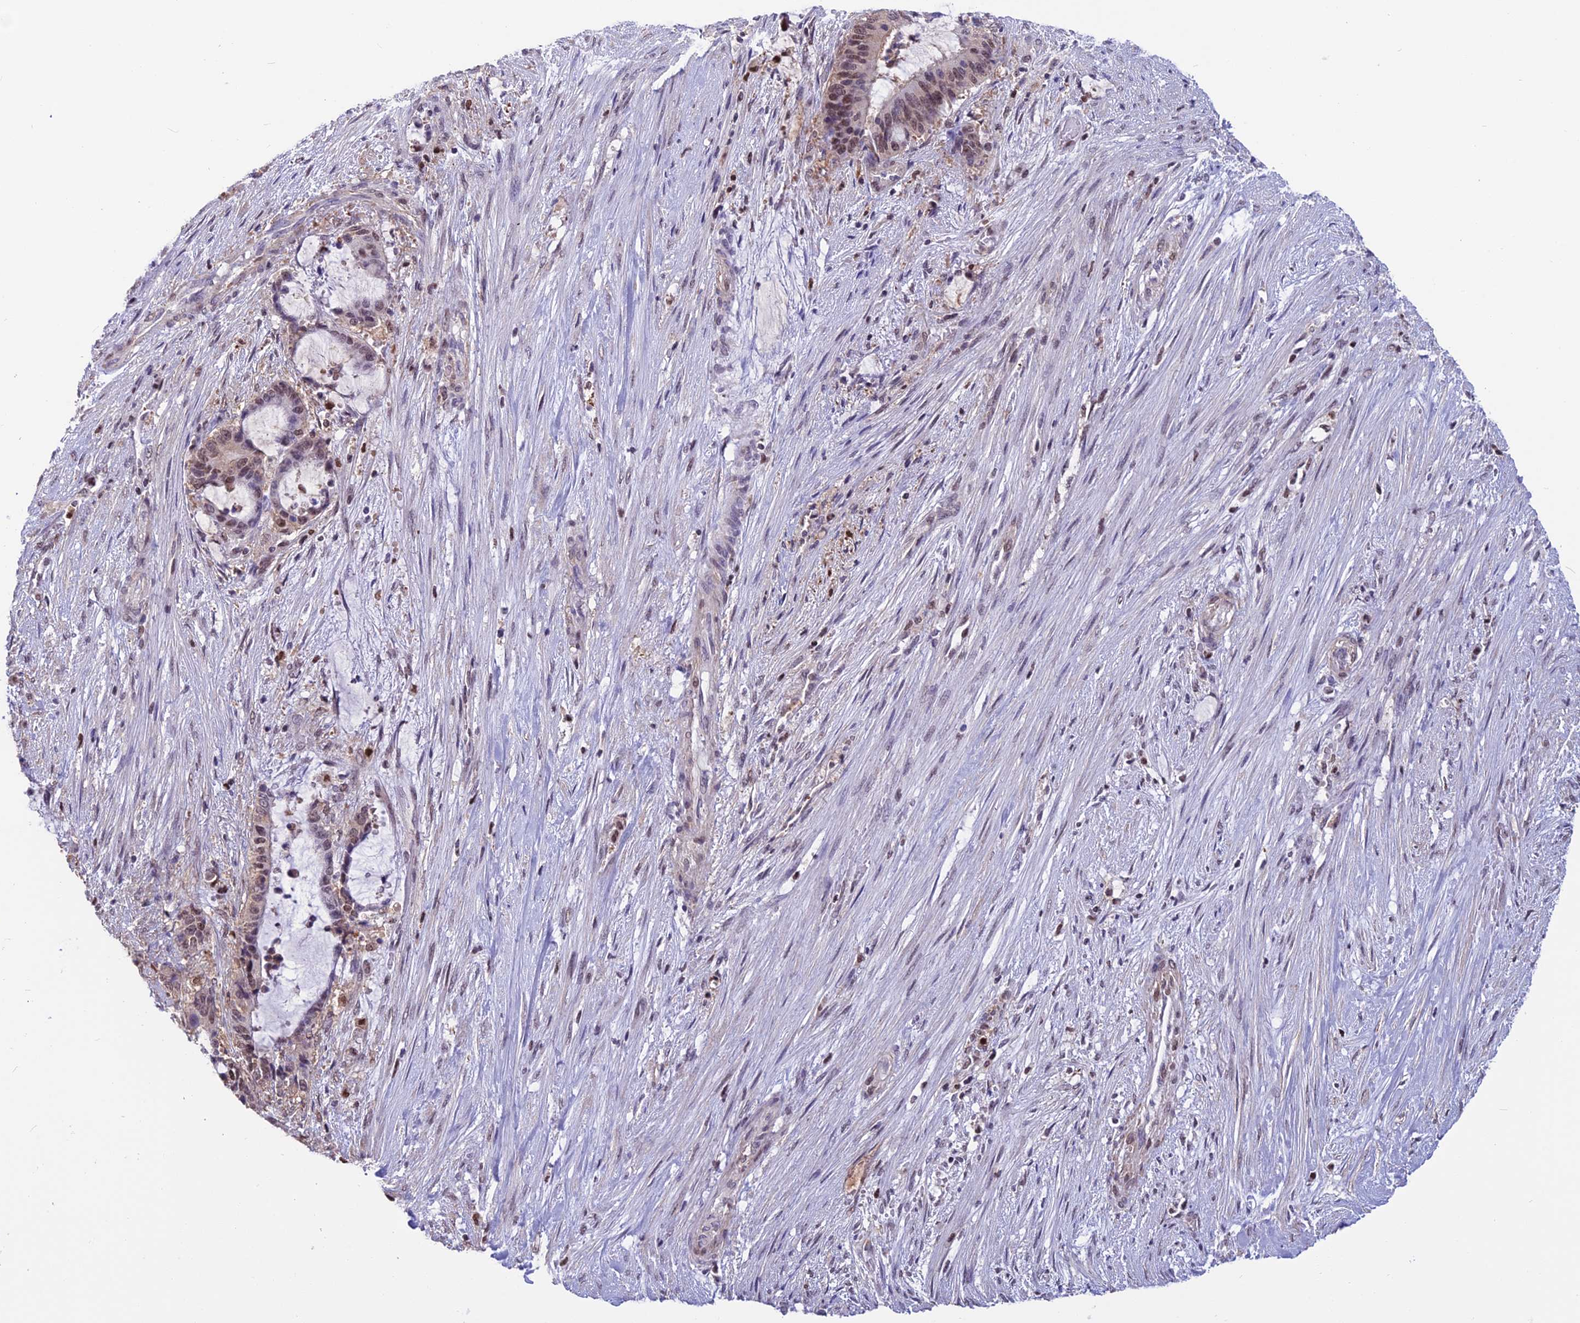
{"staining": {"intensity": "moderate", "quantity": "<25%", "location": "nuclear"}, "tissue": "liver cancer", "cell_type": "Tumor cells", "image_type": "cancer", "snomed": [{"axis": "morphology", "description": "Normal tissue, NOS"}, {"axis": "morphology", "description": "Cholangiocarcinoma"}, {"axis": "topography", "description": "Liver"}, {"axis": "topography", "description": "Peripheral nerve tissue"}], "caption": "Tumor cells show moderate nuclear staining in approximately <25% of cells in liver cholangiocarcinoma. The staining is performed using DAB brown chromogen to label protein expression. The nuclei are counter-stained blue using hematoxylin.", "gene": "MIS12", "patient": {"sex": "female", "age": 73}}